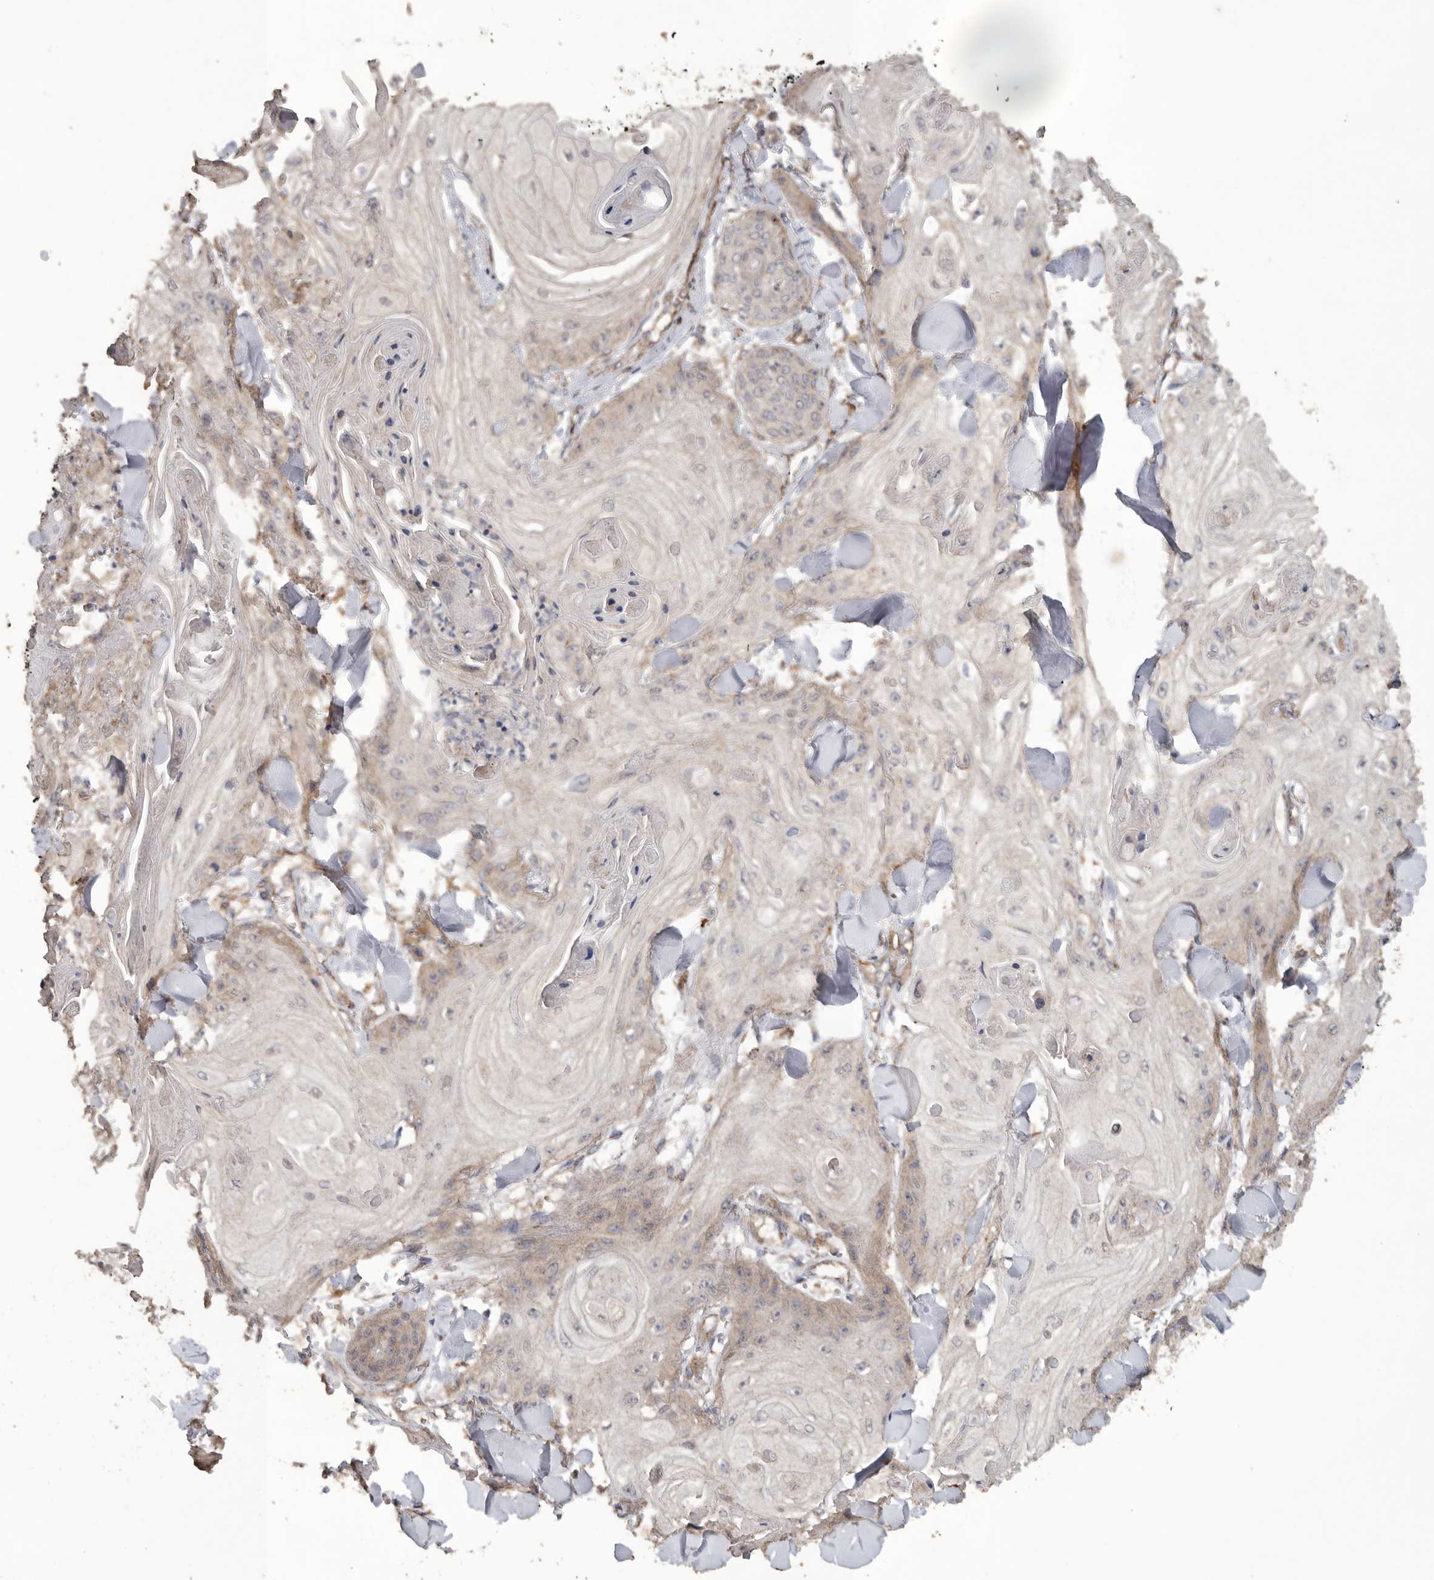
{"staining": {"intensity": "weak", "quantity": "25%-75%", "location": "cytoplasmic/membranous"}, "tissue": "skin cancer", "cell_type": "Tumor cells", "image_type": "cancer", "snomed": [{"axis": "morphology", "description": "Squamous cell carcinoma, NOS"}, {"axis": "topography", "description": "Skin"}], "caption": "This image shows immunohistochemistry staining of skin squamous cell carcinoma, with low weak cytoplasmic/membranous expression in approximately 25%-75% of tumor cells.", "gene": "PODXL2", "patient": {"sex": "male", "age": 74}}